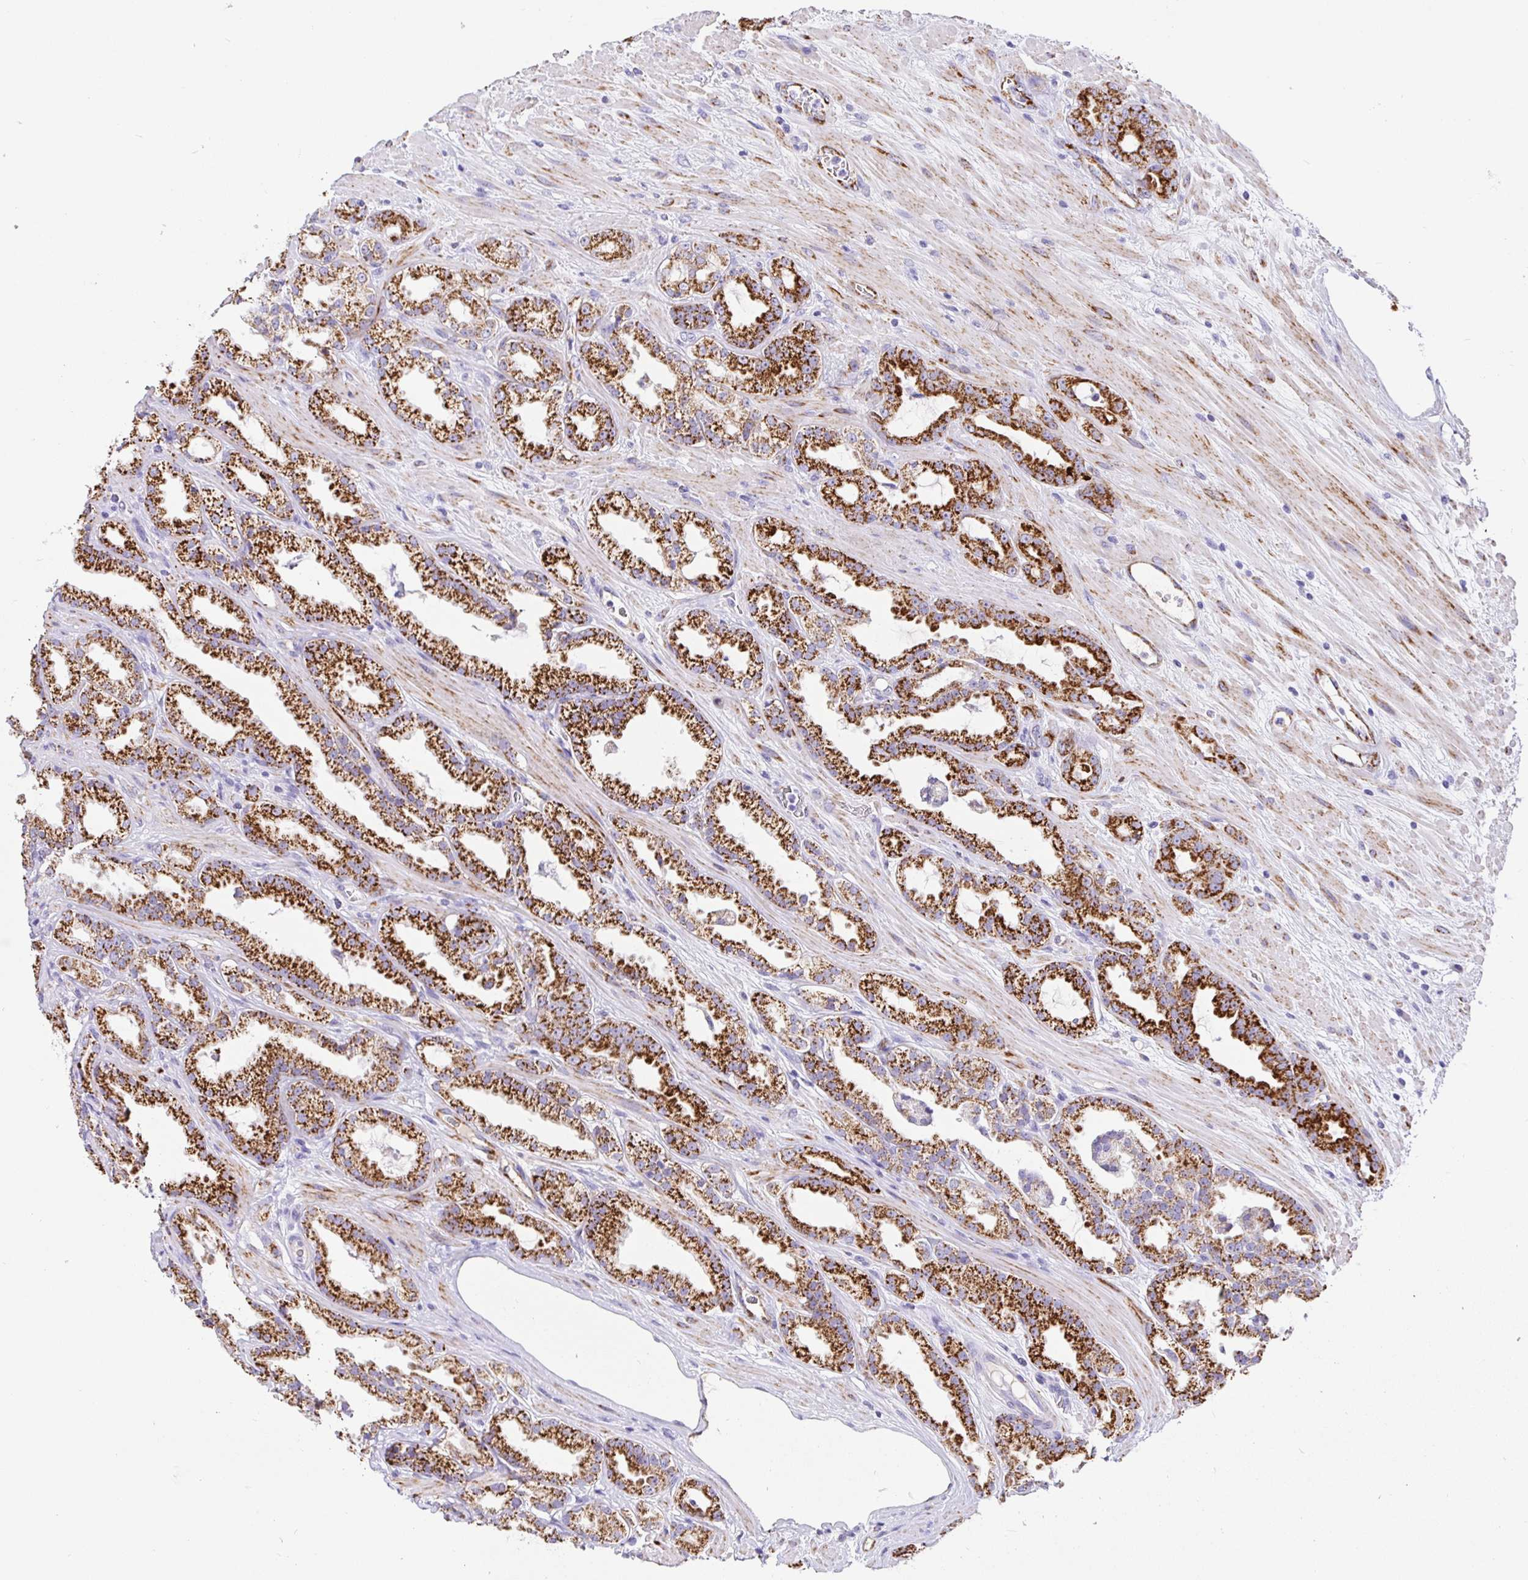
{"staining": {"intensity": "strong", "quantity": ">75%", "location": "cytoplasmic/membranous"}, "tissue": "prostate cancer", "cell_type": "Tumor cells", "image_type": "cancer", "snomed": [{"axis": "morphology", "description": "Adenocarcinoma, Low grade"}, {"axis": "topography", "description": "Prostate"}], "caption": "High-magnification brightfield microscopy of adenocarcinoma (low-grade) (prostate) stained with DAB (3,3'-diaminobenzidine) (brown) and counterstained with hematoxylin (blue). tumor cells exhibit strong cytoplasmic/membranous positivity is seen in approximately>75% of cells. (brown staining indicates protein expression, while blue staining denotes nuclei).", "gene": "MAOA", "patient": {"sex": "male", "age": 61}}